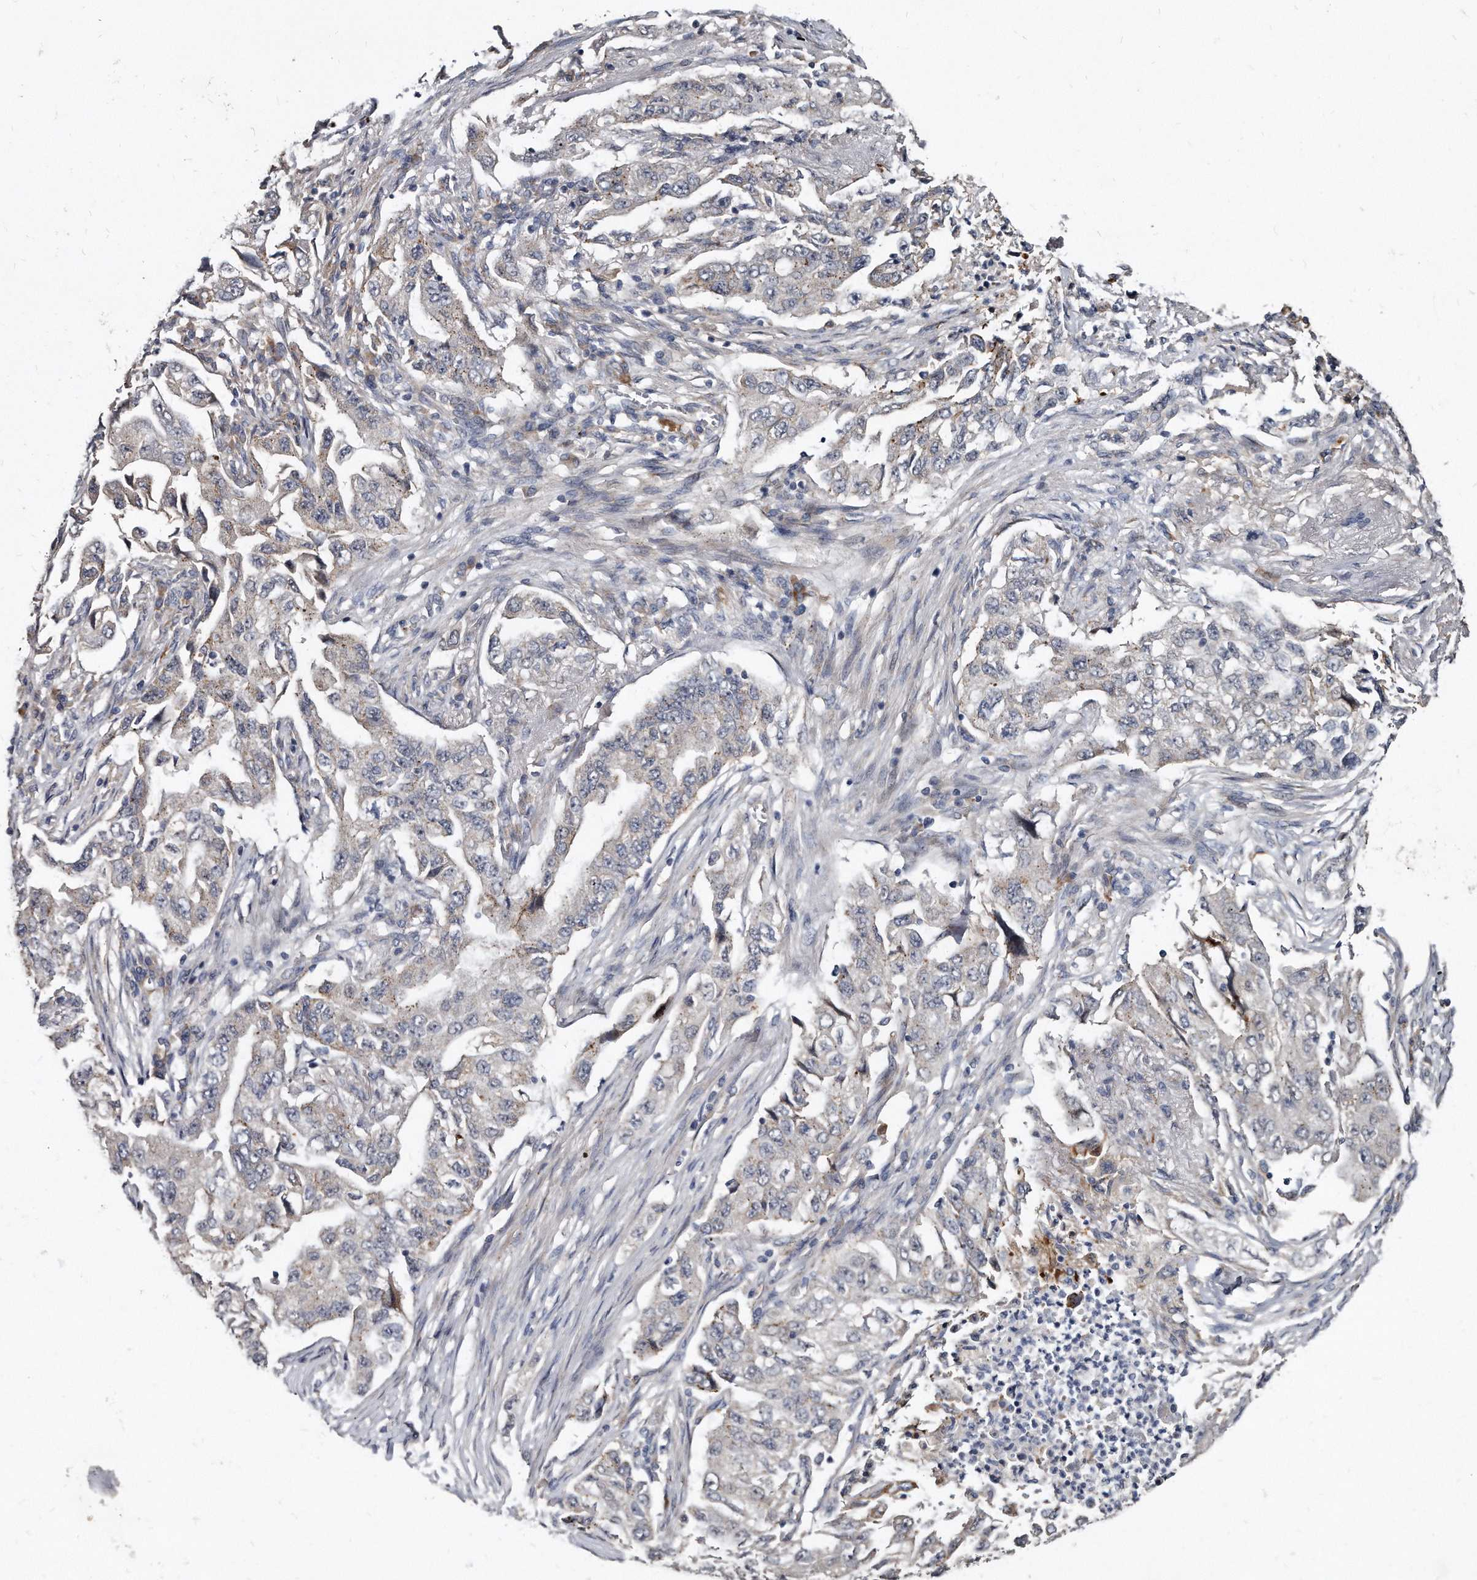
{"staining": {"intensity": "weak", "quantity": "<25%", "location": "cytoplasmic/membranous"}, "tissue": "lung cancer", "cell_type": "Tumor cells", "image_type": "cancer", "snomed": [{"axis": "morphology", "description": "Adenocarcinoma, NOS"}, {"axis": "topography", "description": "Lung"}], "caption": "Immunohistochemical staining of adenocarcinoma (lung) displays no significant expression in tumor cells.", "gene": "KLHDC3", "patient": {"sex": "female", "age": 51}}